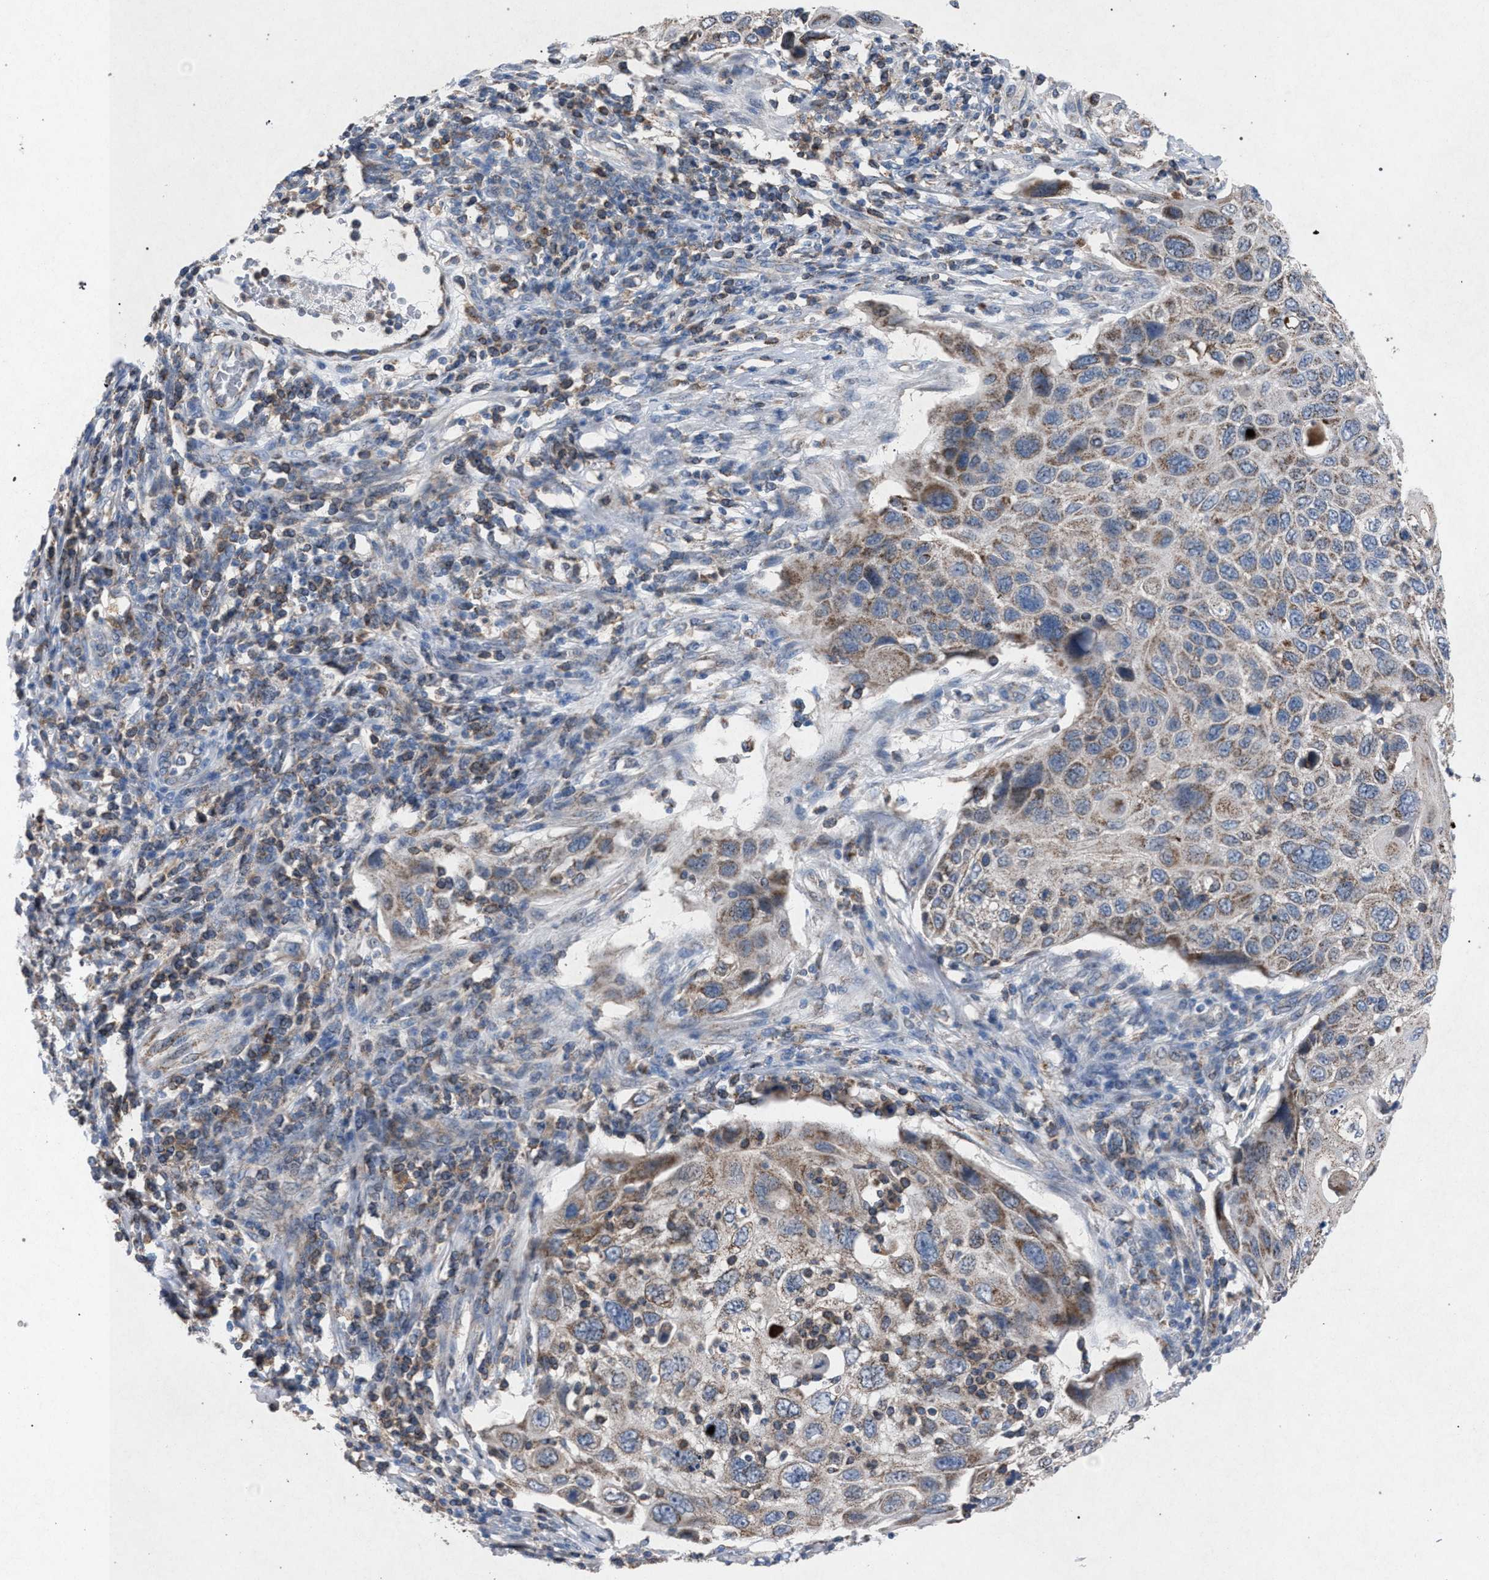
{"staining": {"intensity": "weak", "quantity": ">75%", "location": "cytoplasmic/membranous"}, "tissue": "cervical cancer", "cell_type": "Tumor cells", "image_type": "cancer", "snomed": [{"axis": "morphology", "description": "Squamous cell carcinoma, NOS"}, {"axis": "topography", "description": "Cervix"}], "caption": "Approximately >75% of tumor cells in human cervical cancer (squamous cell carcinoma) reveal weak cytoplasmic/membranous protein staining as visualized by brown immunohistochemical staining.", "gene": "HSD17B4", "patient": {"sex": "female", "age": 70}}